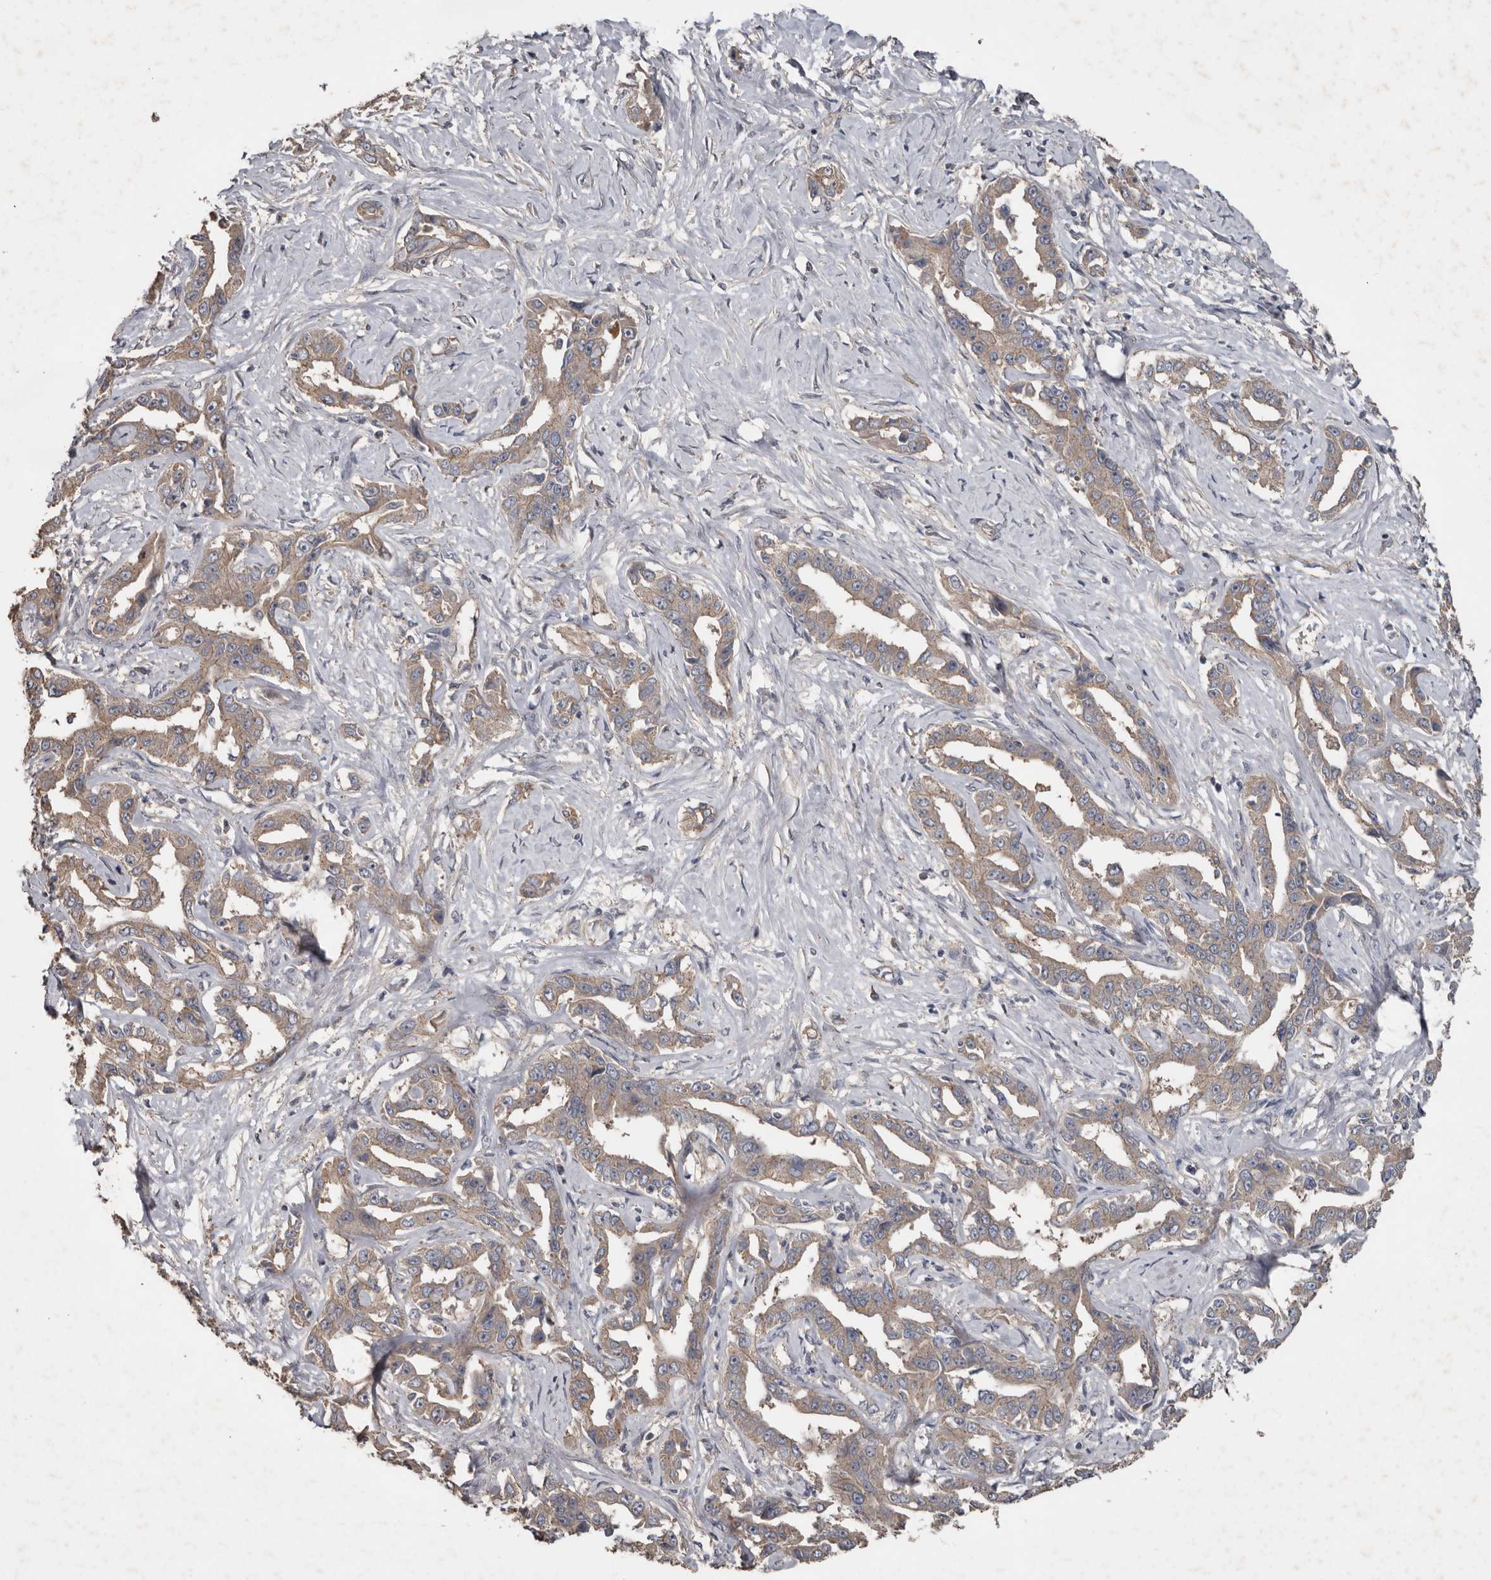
{"staining": {"intensity": "weak", "quantity": ">75%", "location": "cytoplasmic/membranous"}, "tissue": "liver cancer", "cell_type": "Tumor cells", "image_type": "cancer", "snomed": [{"axis": "morphology", "description": "Cholangiocarcinoma"}, {"axis": "topography", "description": "Liver"}], "caption": "The micrograph demonstrates immunohistochemical staining of liver cholangiocarcinoma. There is weak cytoplasmic/membranous staining is appreciated in about >75% of tumor cells. (DAB IHC, brown staining for protein, blue staining for nuclei).", "gene": "HYAL4", "patient": {"sex": "male", "age": 59}}